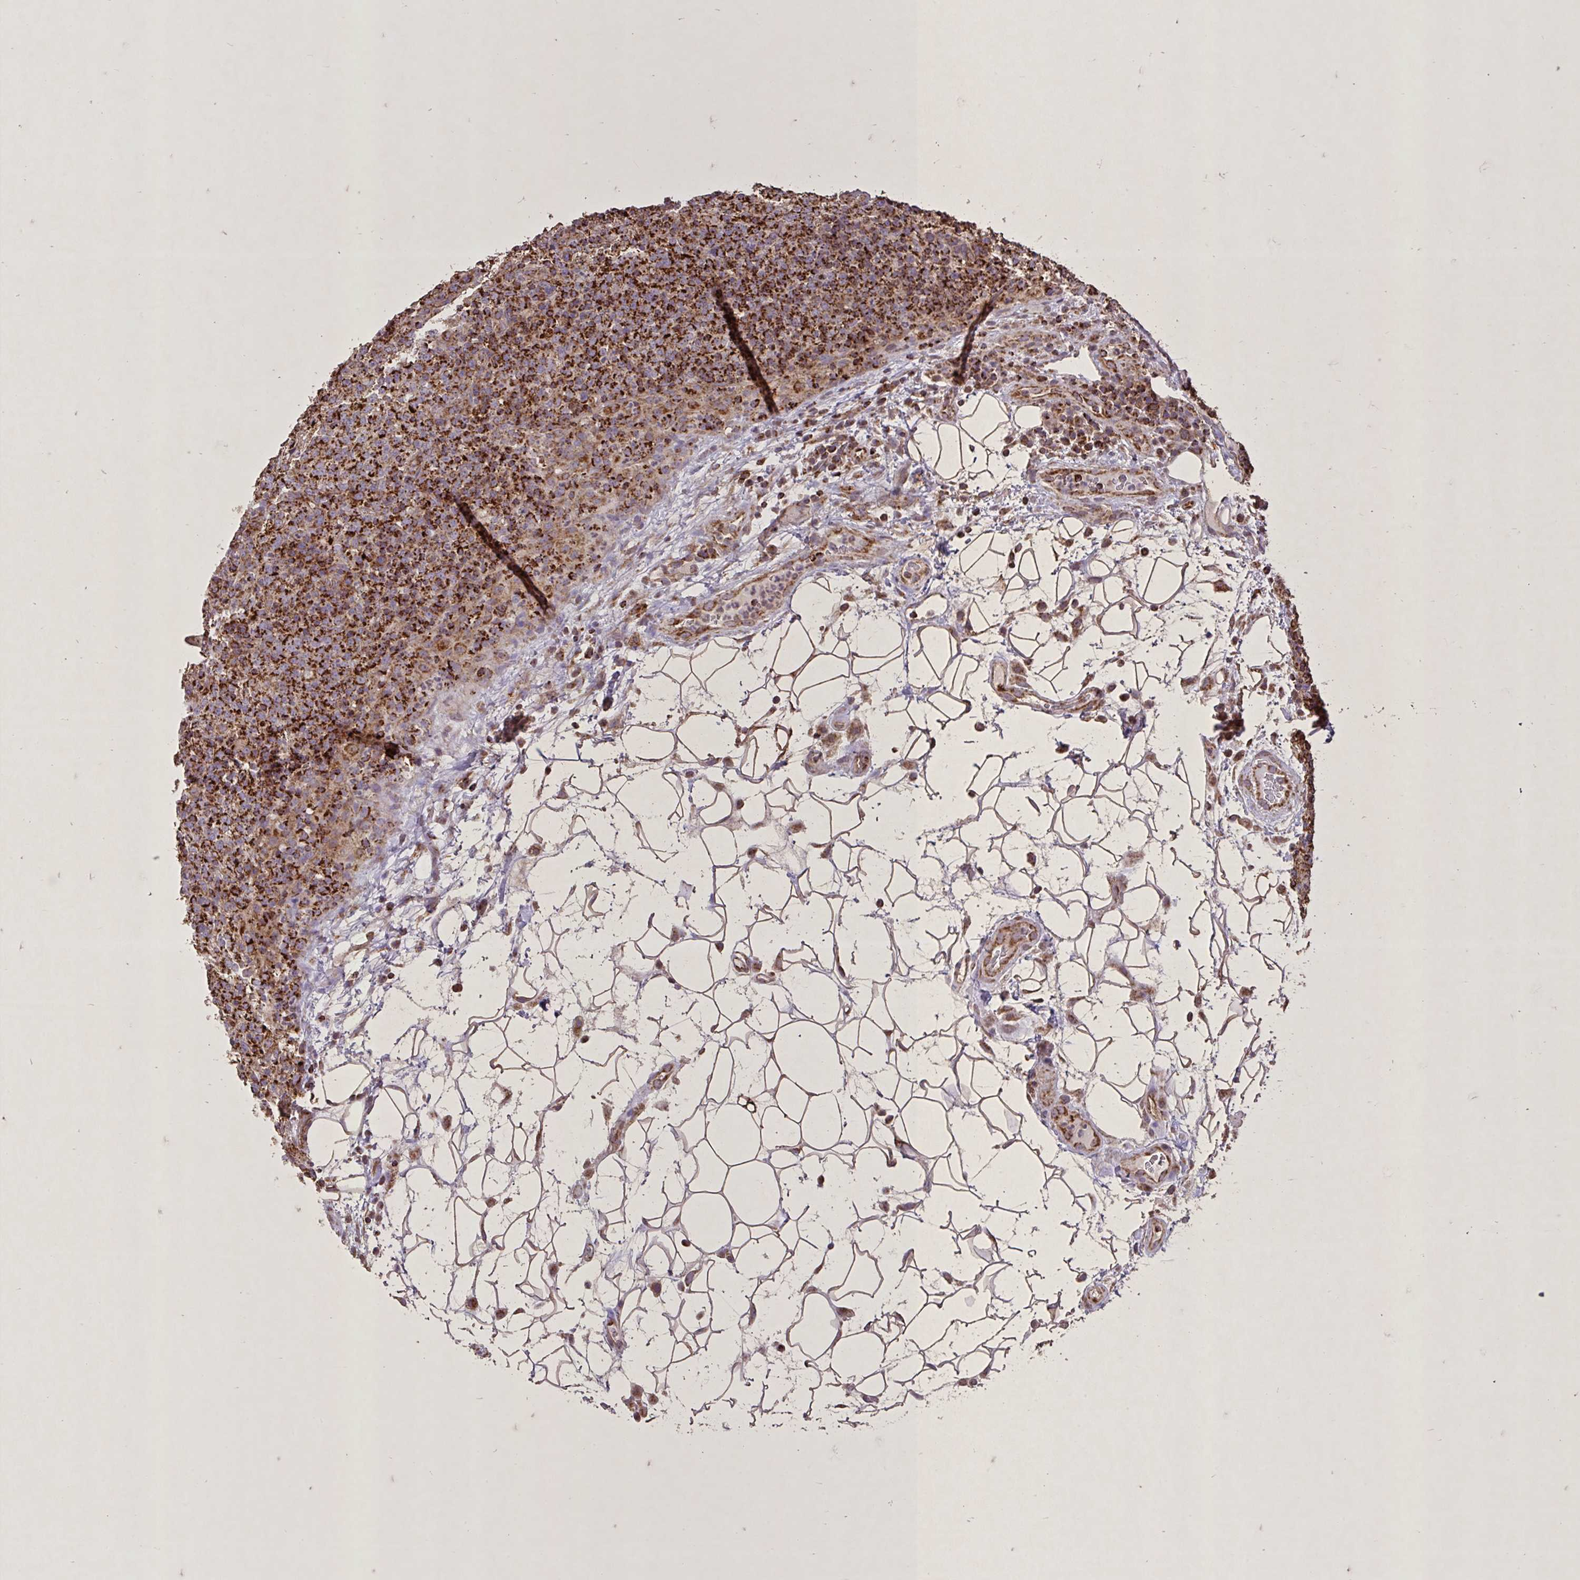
{"staining": {"intensity": "strong", "quantity": ">75%", "location": "cytoplasmic/membranous"}, "tissue": "lymphoma", "cell_type": "Tumor cells", "image_type": "cancer", "snomed": [{"axis": "morphology", "description": "Malignant lymphoma, non-Hodgkin's type, High grade"}, {"axis": "topography", "description": "Lymph node"}], "caption": "Strong cytoplasmic/membranous protein staining is appreciated in approximately >75% of tumor cells in lymphoma.", "gene": "AGK", "patient": {"sex": "male", "age": 54}}